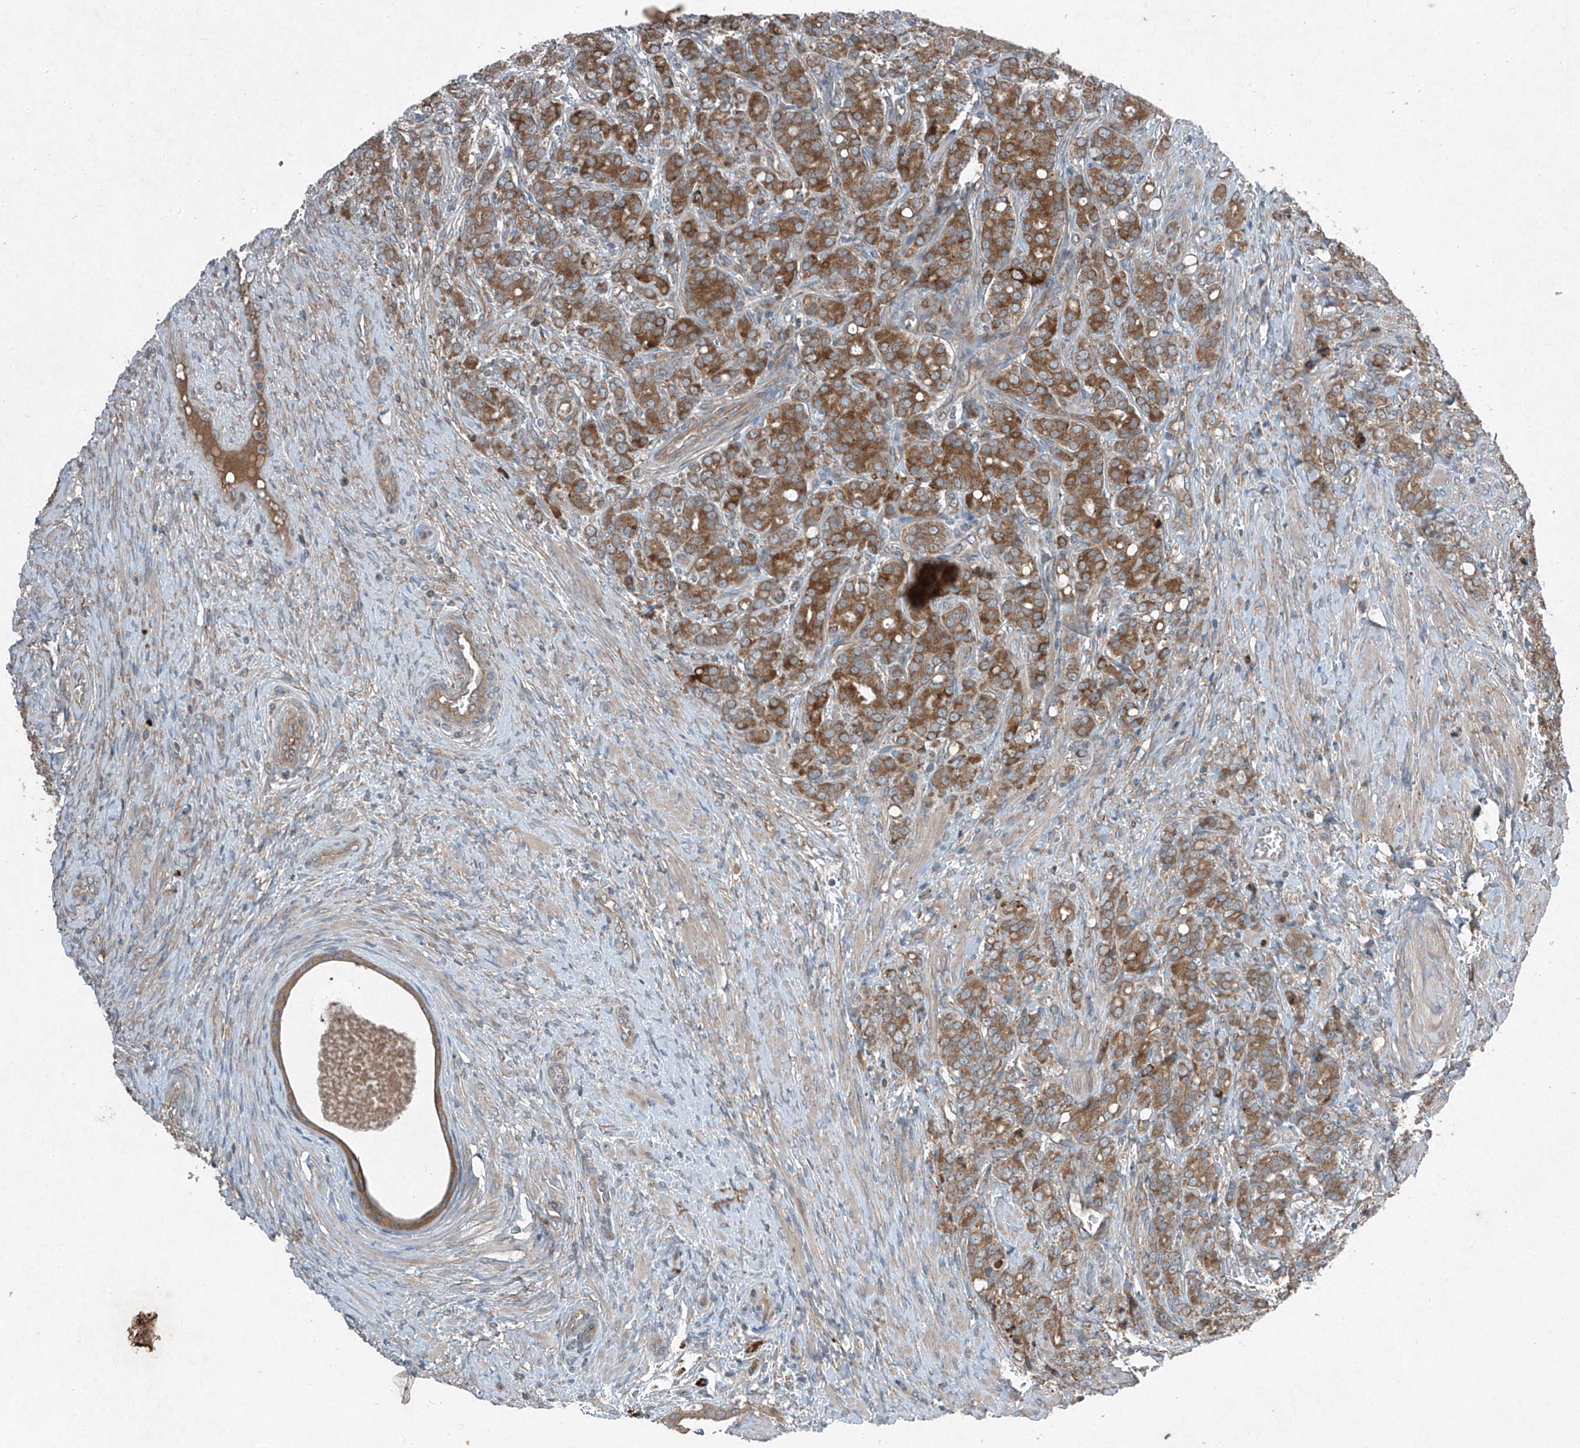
{"staining": {"intensity": "moderate", "quantity": ">75%", "location": "cytoplasmic/membranous"}, "tissue": "prostate cancer", "cell_type": "Tumor cells", "image_type": "cancer", "snomed": [{"axis": "morphology", "description": "Adenocarcinoma, High grade"}, {"axis": "topography", "description": "Prostate"}], "caption": "Adenocarcinoma (high-grade) (prostate) stained with immunohistochemistry (IHC) exhibits moderate cytoplasmic/membranous staining in about >75% of tumor cells.", "gene": "FOXRED2", "patient": {"sex": "male", "age": 62}}